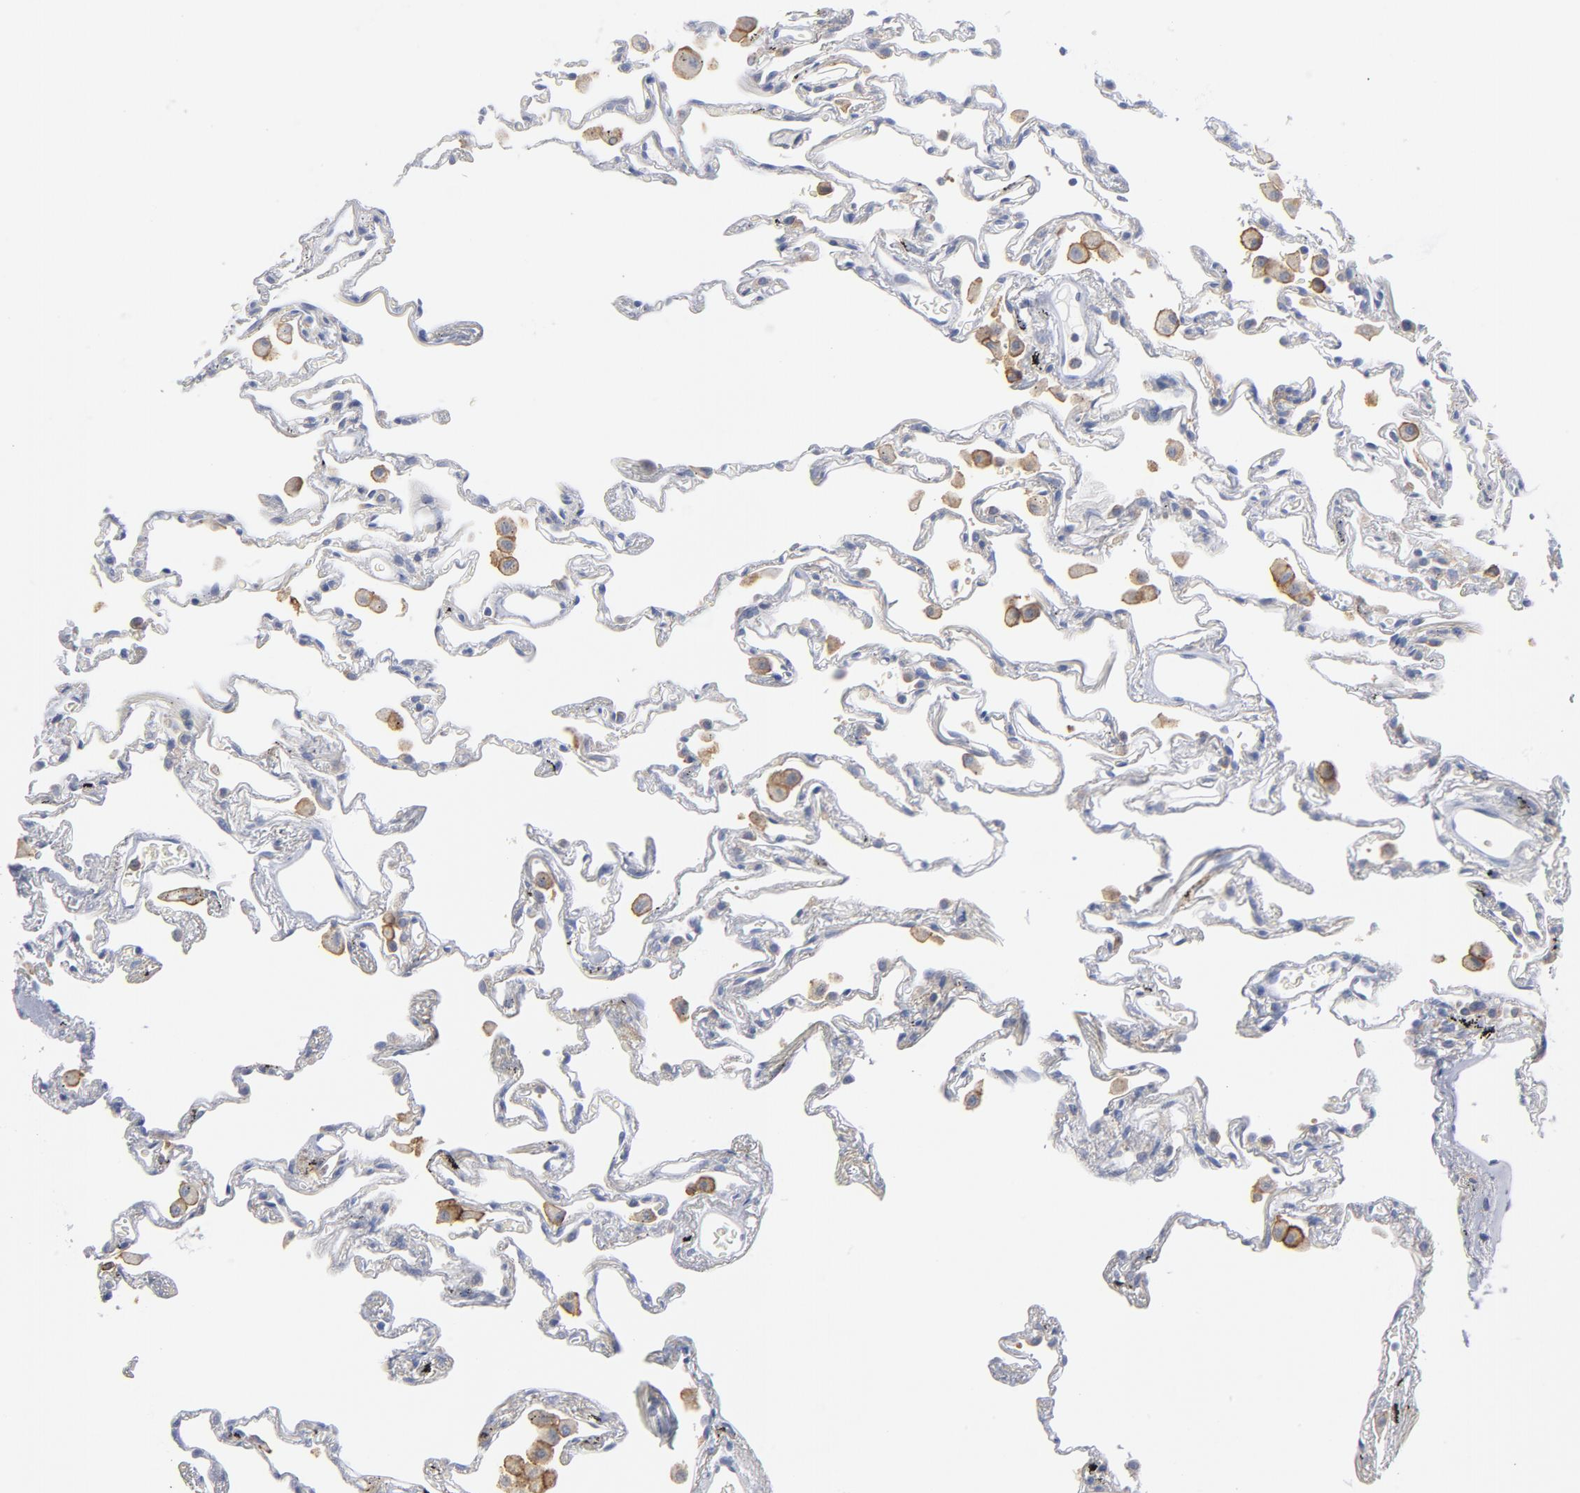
{"staining": {"intensity": "negative", "quantity": "none", "location": "none"}, "tissue": "lung", "cell_type": "Alveolar cells", "image_type": "normal", "snomed": [{"axis": "morphology", "description": "Normal tissue, NOS"}, {"axis": "morphology", "description": "Inflammation, NOS"}, {"axis": "topography", "description": "Lung"}], "caption": "DAB immunohistochemical staining of normal lung reveals no significant positivity in alveolar cells. (Brightfield microscopy of DAB IHC at high magnification).", "gene": "CD86", "patient": {"sex": "male", "age": 69}}